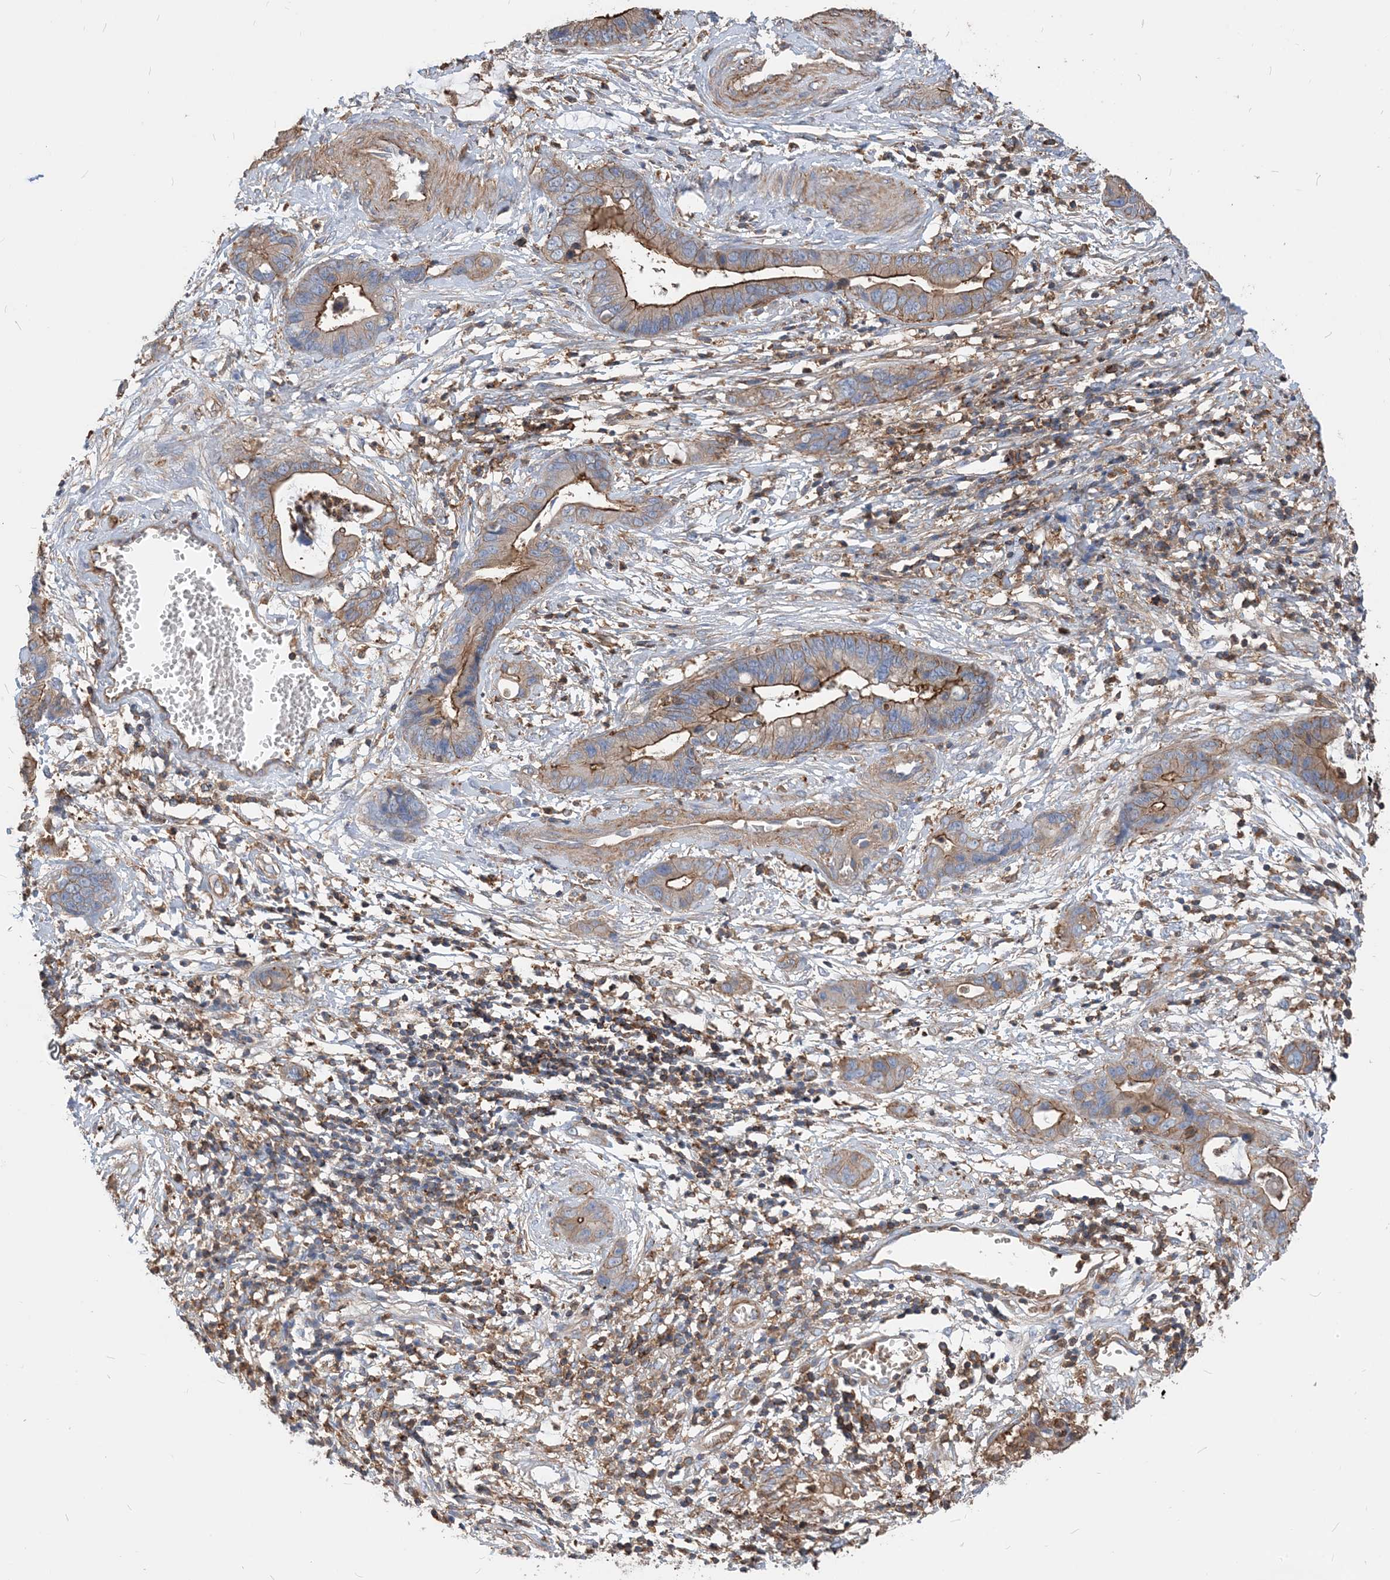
{"staining": {"intensity": "moderate", "quantity": "25%-75%", "location": "cytoplasmic/membranous"}, "tissue": "cervical cancer", "cell_type": "Tumor cells", "image_type": "cancer", "snomed": [{"axis": "morphology", "description": "Adenocarcinoma, NOS"}, {"axis": "topography", "description": "Cervix"}], "caption": "Protein staining of cervical cancer tissue exhibits moderate cytoplasmic/membranous staining in about 25%-75% of tumor cells.", "gene": "PARVG", "patient": {"sex": "female", "age": 44}}